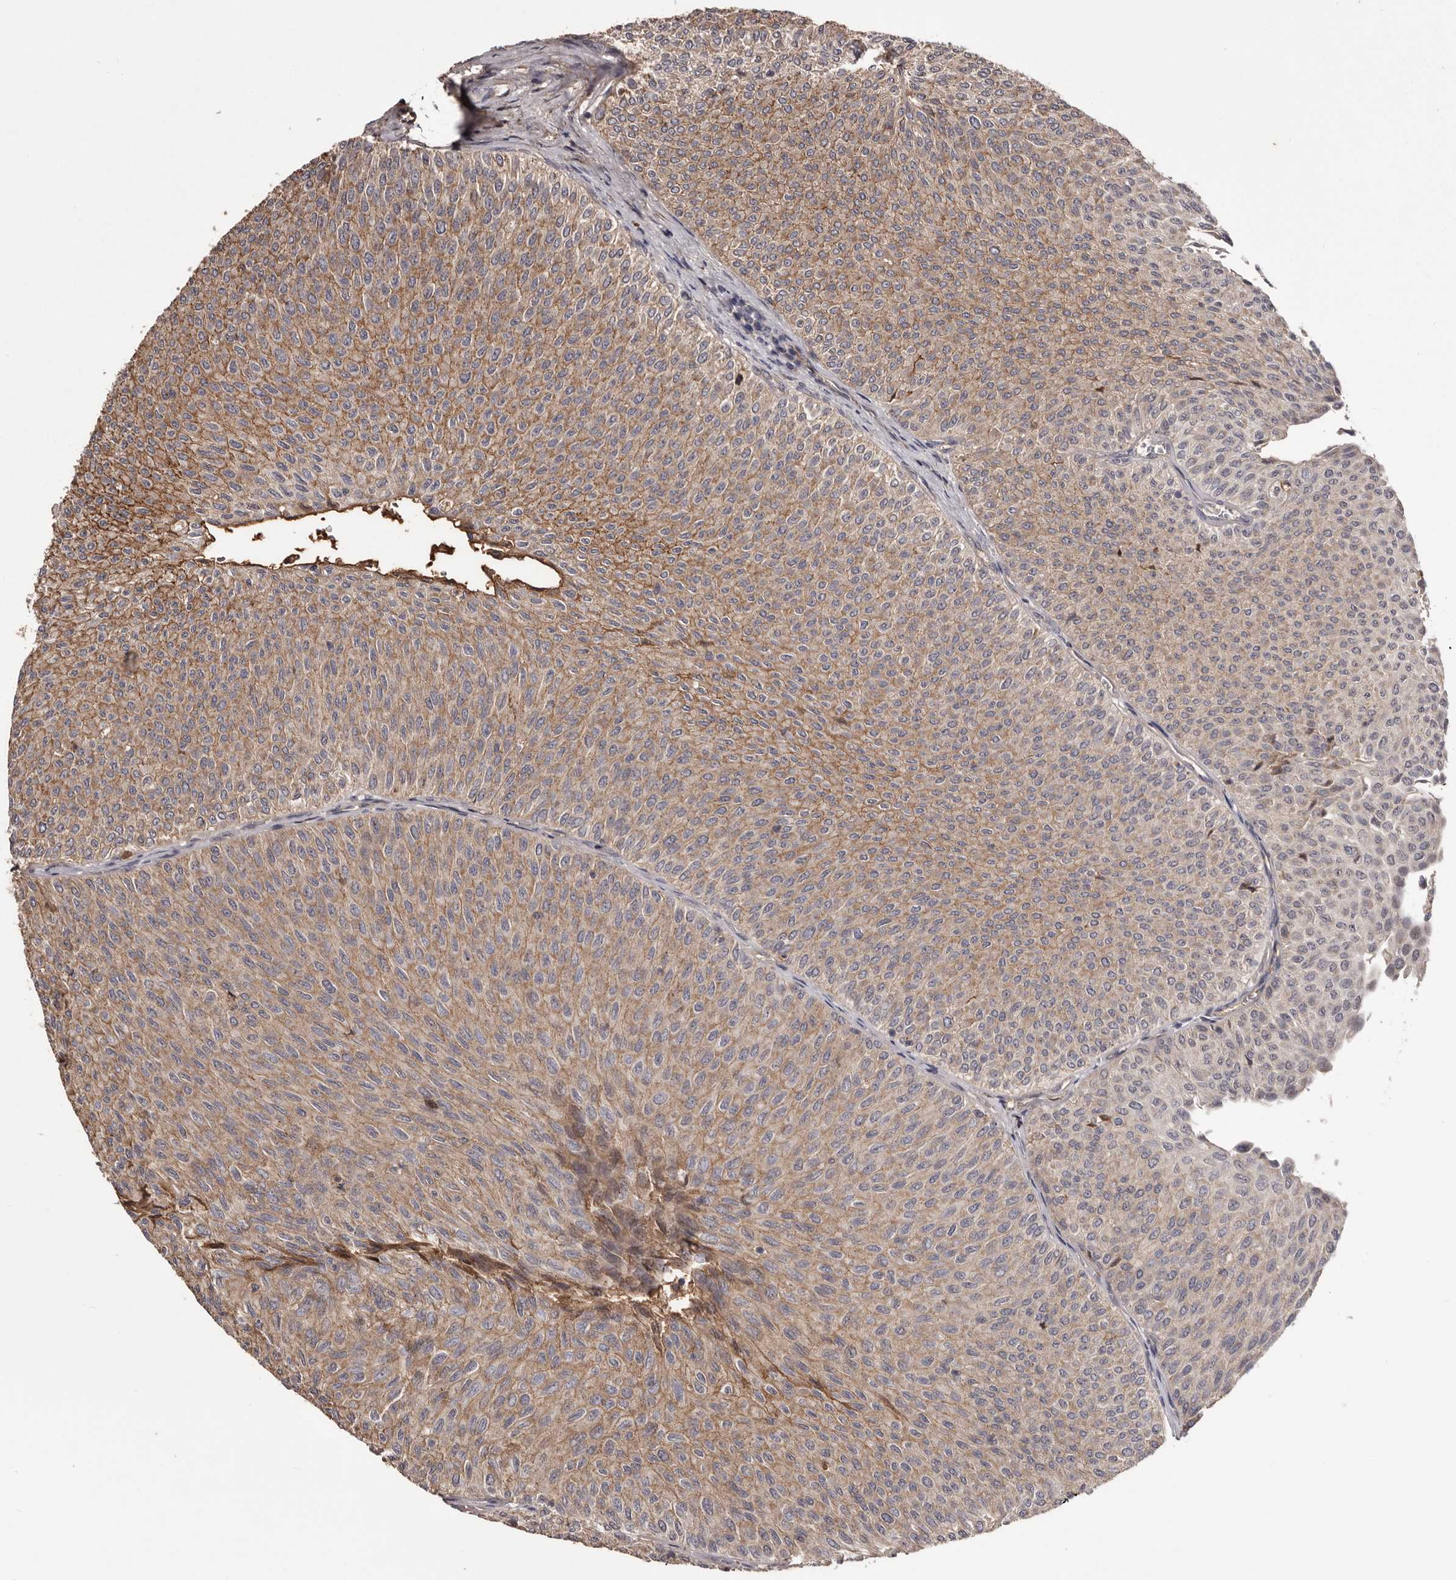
{"staining": {"intensity": "moderate", "quantity": ">75%", "location": "cytoplasmic/membranous"}, "tissue": "urothelial cancer", "cell_type": "Tumor cells", "image_type": "cancer", "snomed": [{"axis": "morphology", "description": "Urothelial carcinoma, Low grade"}, {"axis": "topography", "description": "Urinary bladder"}], "caption": "Human low-grade urothelial carcinoma stained for a protein (brown) displays moderate cytoplasmic/membranous positive positivity in approximately >75% of tumor cells.", "gene": "CYP1B1", "patient": {"sex": "male", "age": 78}}